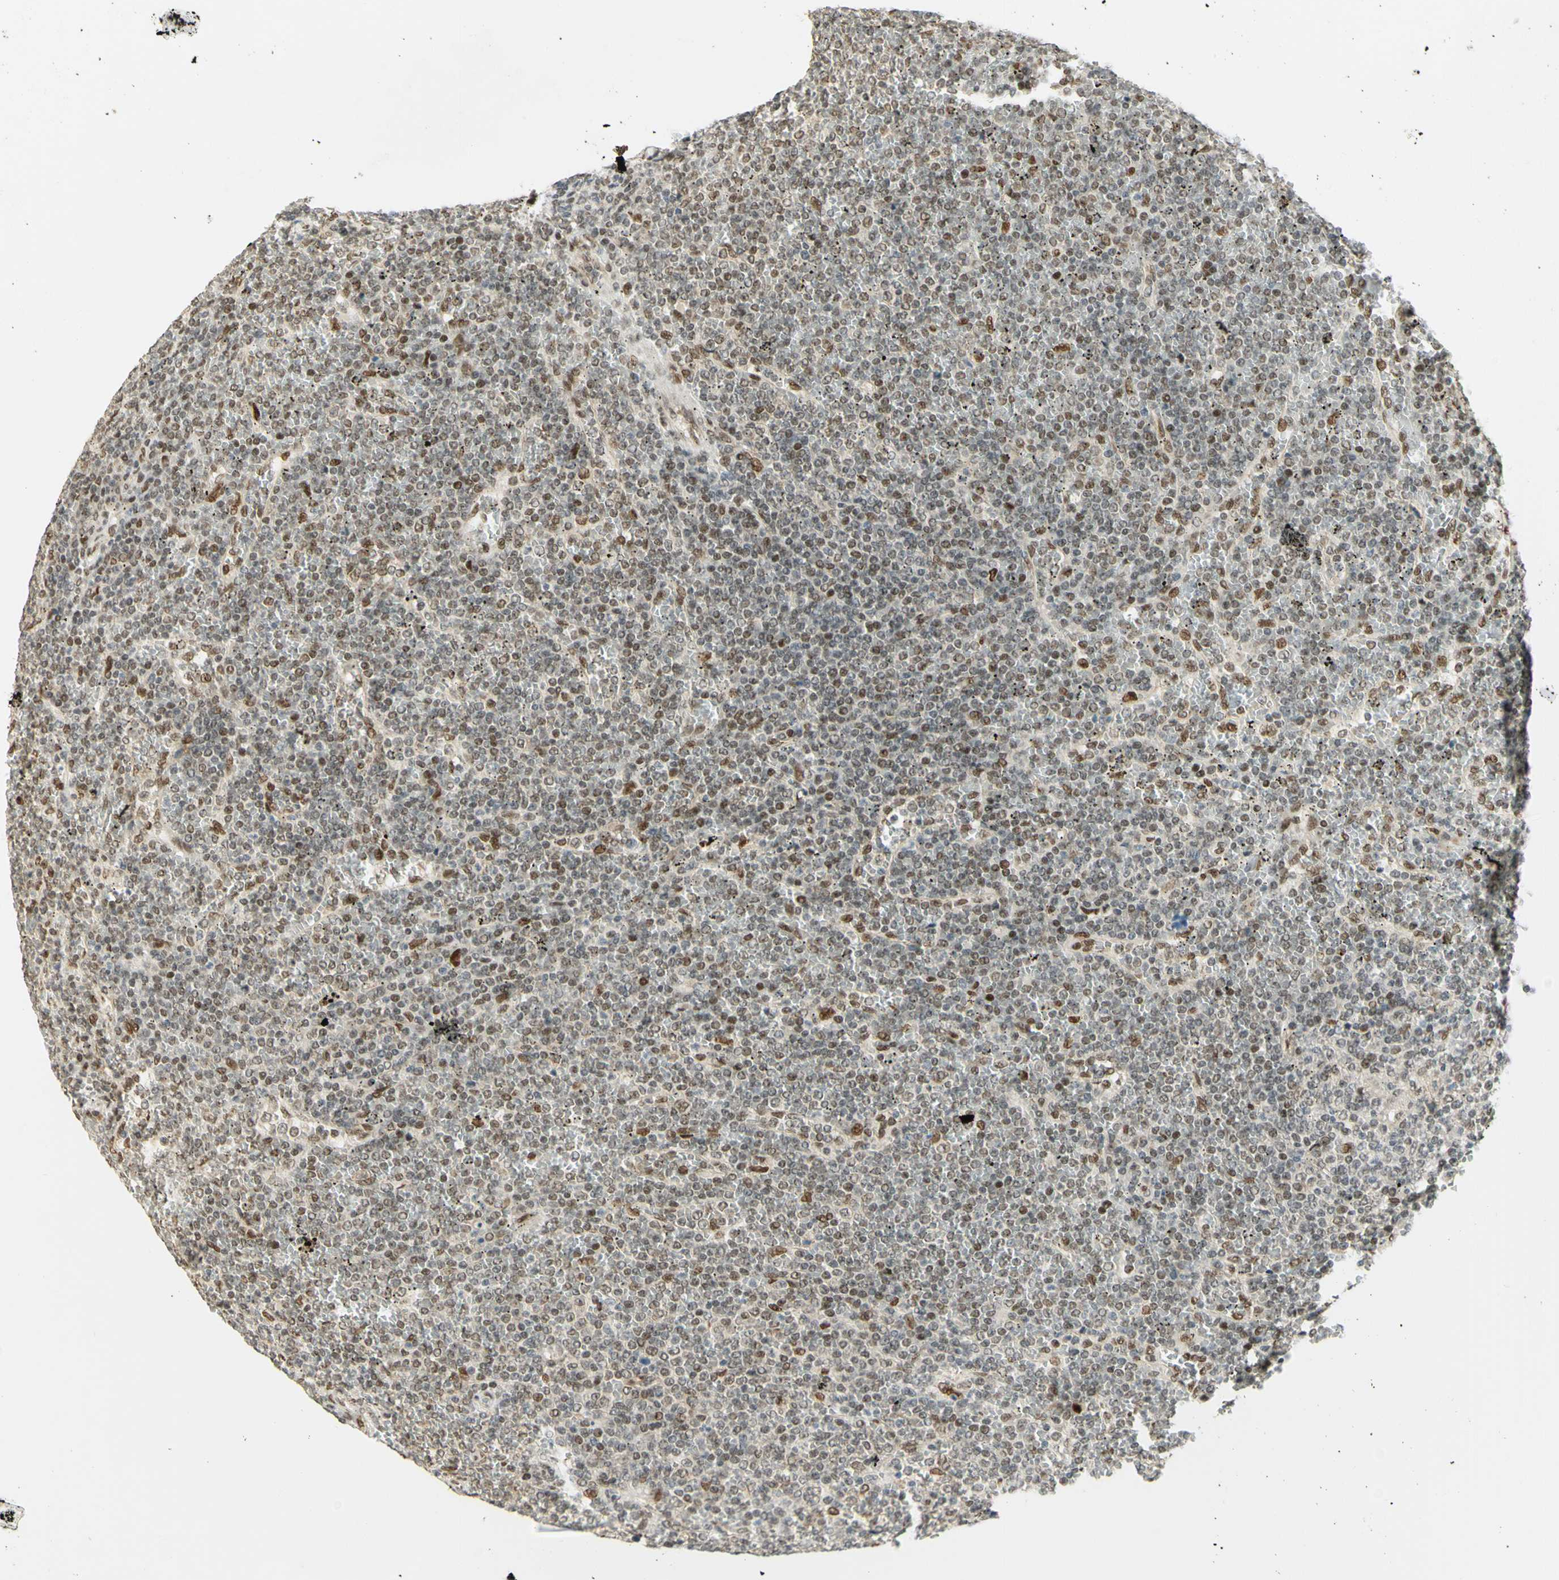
{"staining": {"intensity": "moderate", "quantity": "25%-75%", "location": "nuclear"}, "tissue": "lymphoma", "cell_type": "Tumor cells", "image_type": "cancer", "snomed": [{"axis": "morphology", "description": "Malignant lymphoma, non-Hodgkin's type, Low grade"}, {"axis": "topography", "description": "Spleen"}], "caption": "Human lymphoma stained for a protein (brown) exhibits moderate nuclear positive positivity in about 25%-75% of tumor cells.", "gene": "DDX1", "patient": {"sex": "female", "age": 19}}